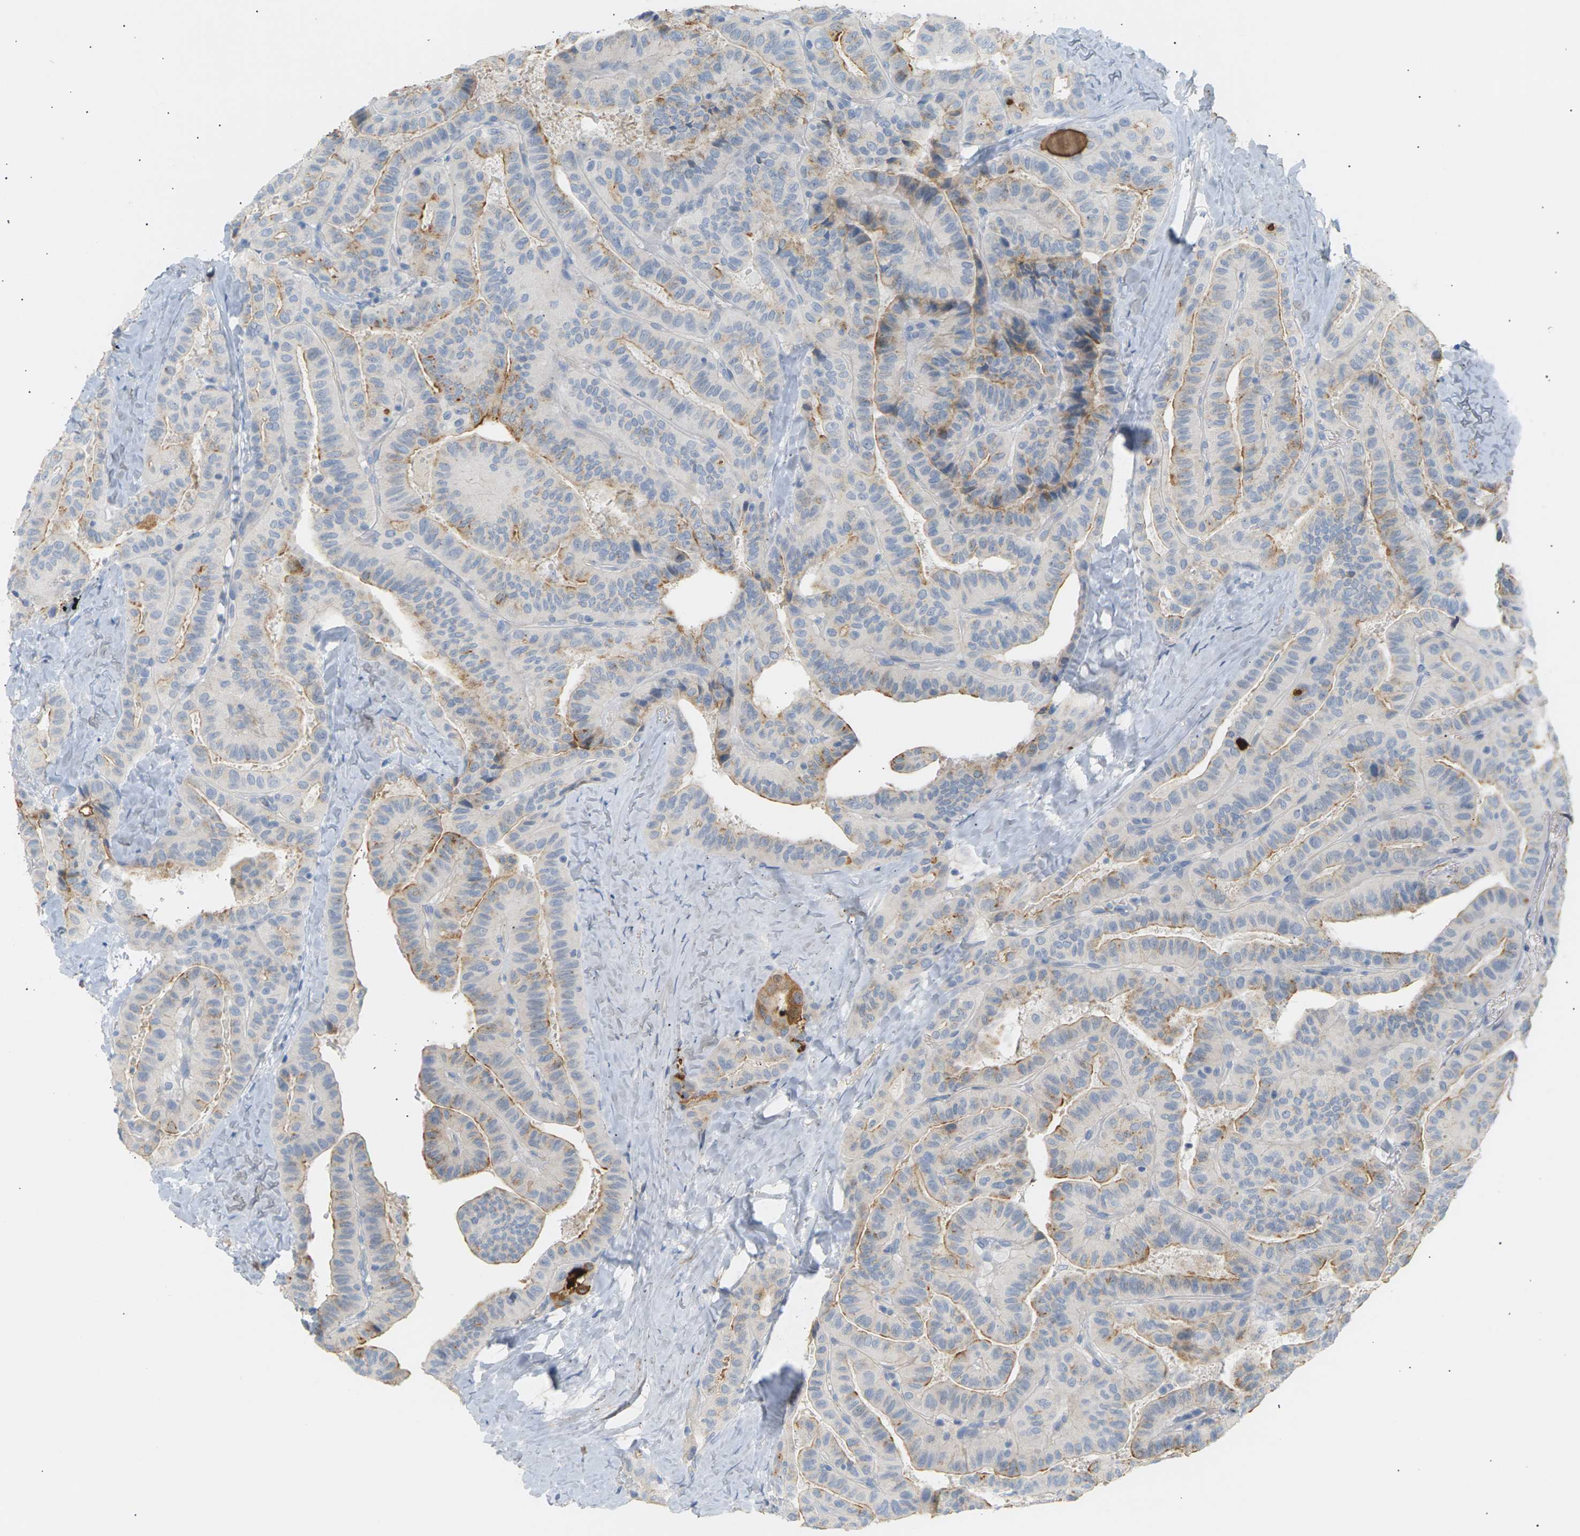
{"staining": {"intensity": "weak", "quantity": "25%-75%", "location": "cytoplasmic/membranous"}, "tissue": "thyroid cancer", "cell_type": "Tumor cells", "image_type": "cancer", "snomed": [{"axis": "morphology", "description": "Papillary adenocarcinoma, NOS"}, {"axis": "topography", "description": "Thyroid gland"}], "caption": "Immunohistochemistry staining of papillary adenocarcinoma (thyroid), which displays low levels of weak cytoplasmic/membranous expression in about 25%-75% of tumor cells indicating weak cytoplasmic/membranous protein positivity. The staining was performed using DAB (brown) for protein detection and nuclei were counterstained in hematoxylin (blue).", "gene": "CLU", "patient": {"sex": "male", "age": 77}}